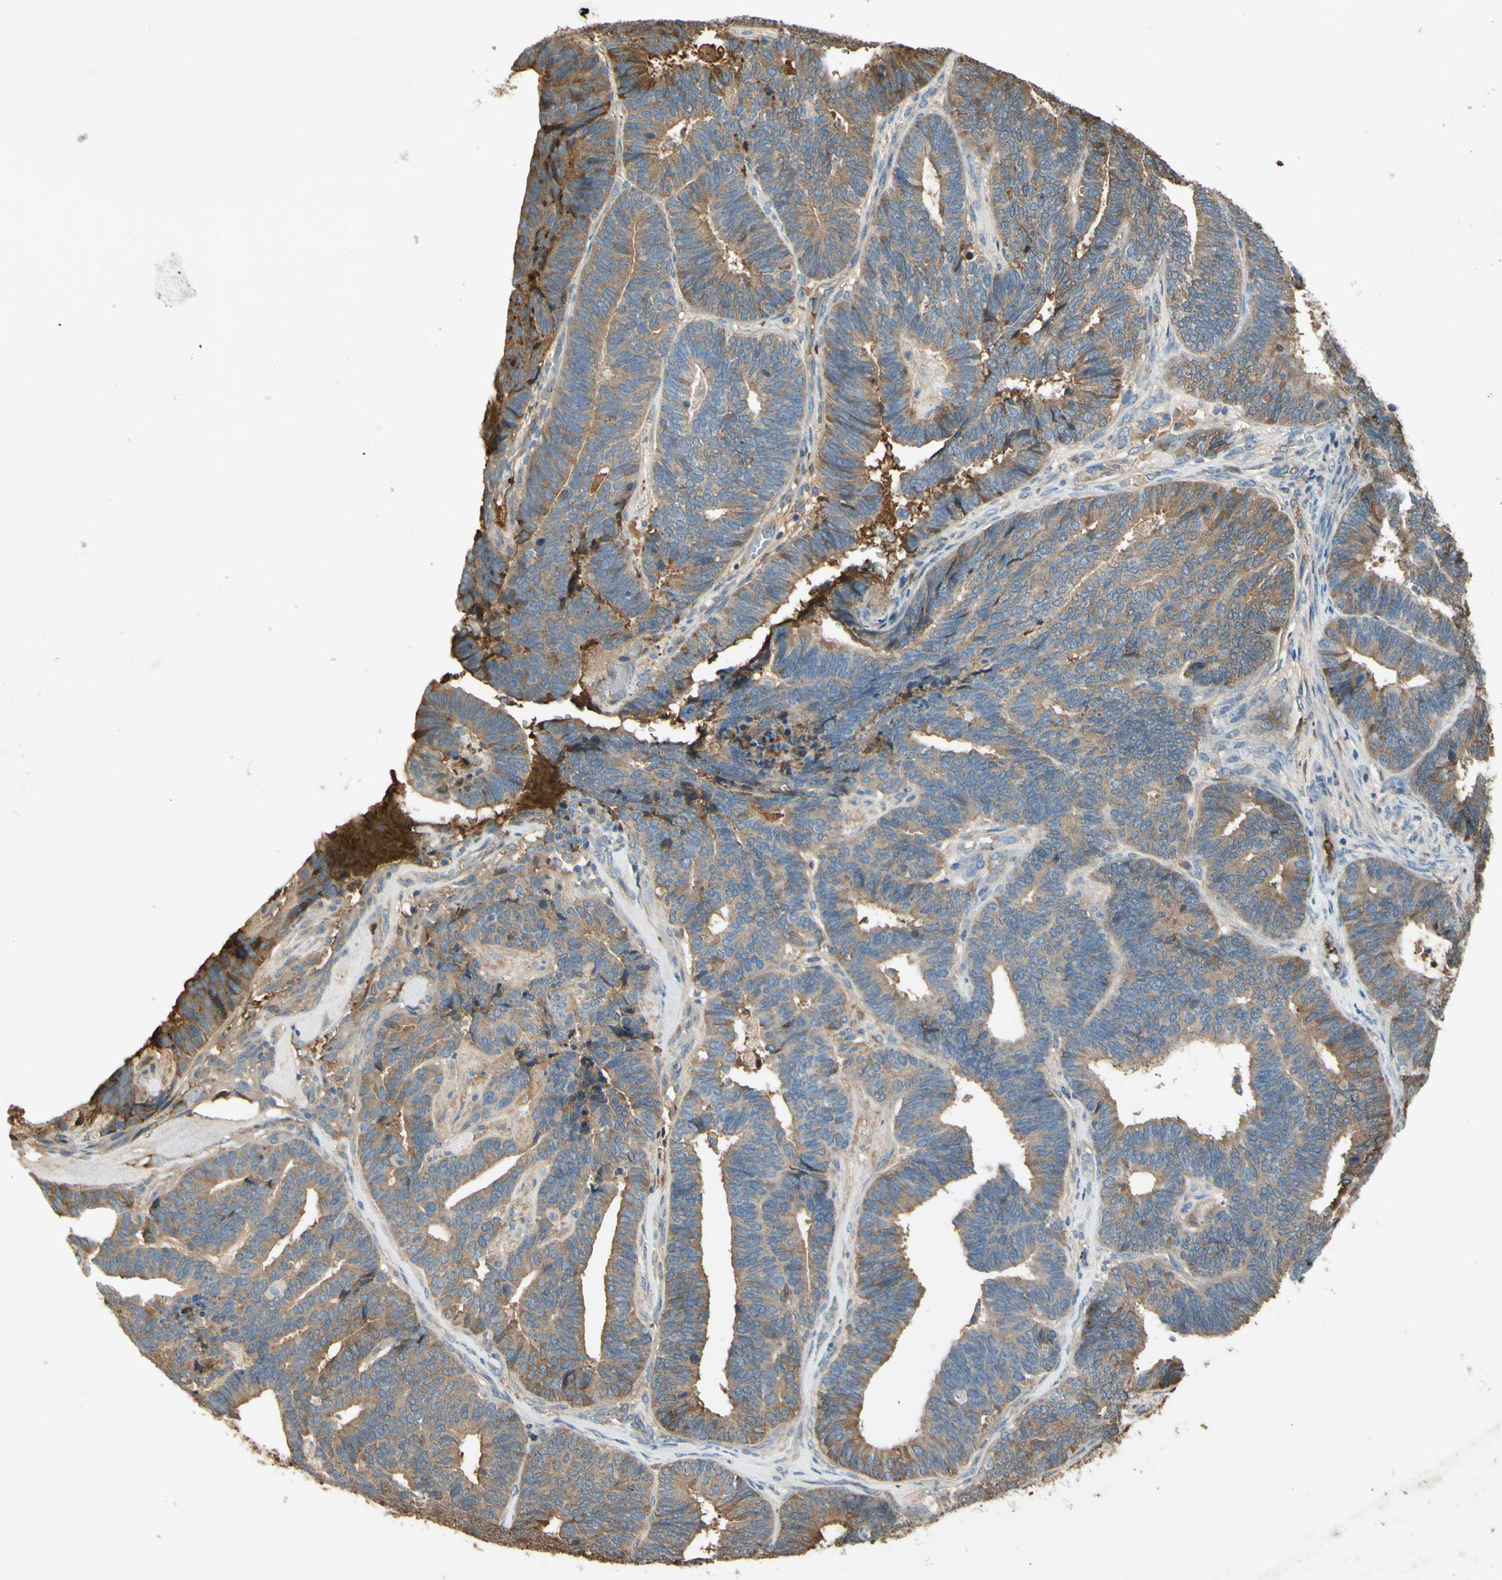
{"staining": {"intensity": "weak", "quantity": ">75%", "location": "cytoplasmic/membranous"}, "tissue": "endometrial cancer", "cell_type": "Tumor cells", "image_type": "cancer", "snomed": [{"axis": "morphology", "description": "Adenocarcinoma, NOS"}, {"axis": "topography", "description": "Endometrium"}], "caption": "Weak cytoplasmic/membranous positivity for a protein is appreciated in about >75% of tumor cells of endometrial adenocarcinoma using IHC.", "gene": "TIMP2", "patient": {"sex": "female", "age": 70}}